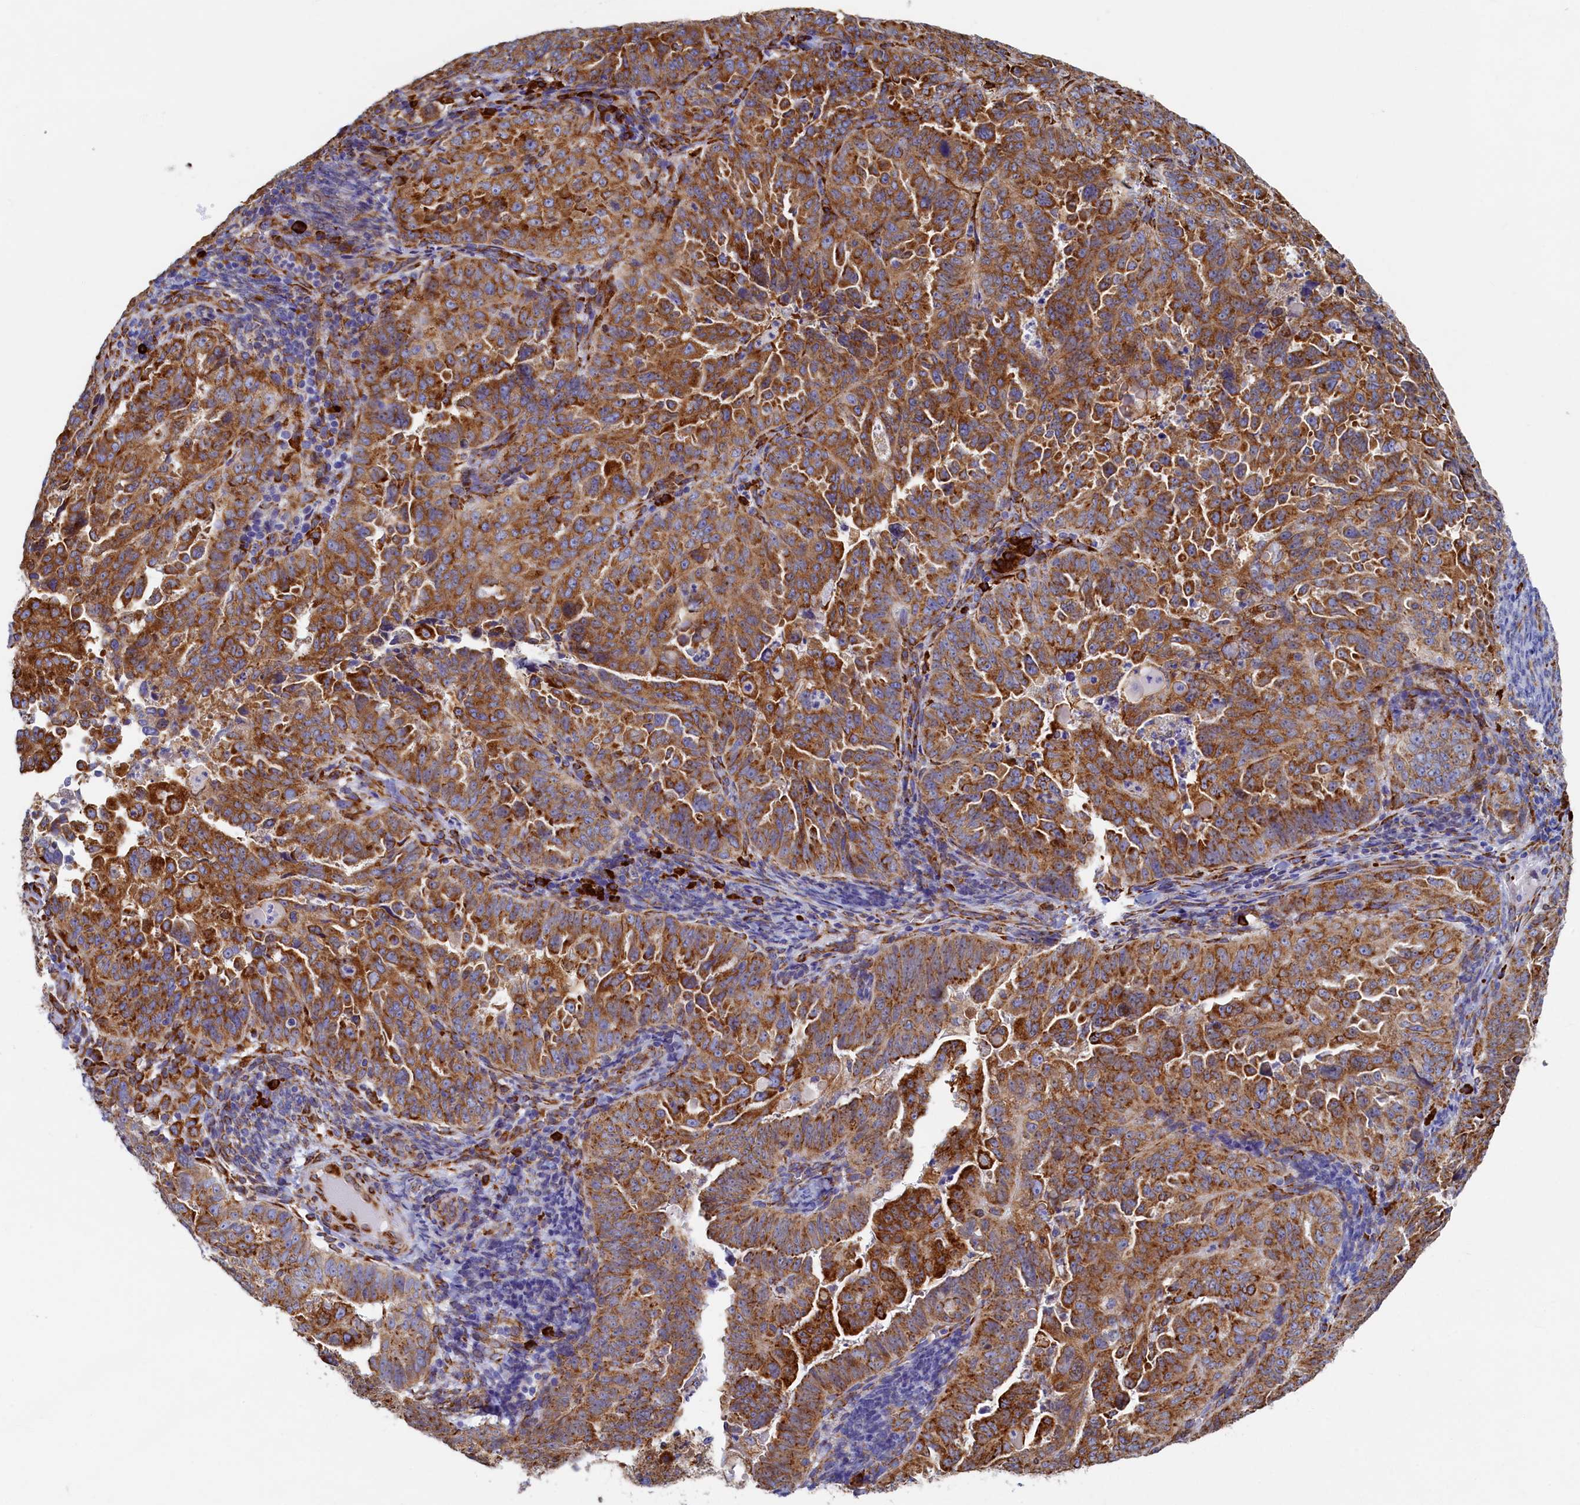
{"staining": {"intensity": "strong", "quantity": ">75%", "location": "cytoplasmic/membranous"}, "tissue": "endometrial cancer", "cell_type": "Tumor cells", "image_type": "cancer", "snomed": [{"axis": "morphology", "description": "Adenocarcinoma, NOS"}, {"axis": "topography", "description": "Endometrium"}], "caption": "A histopathology image of human endometrial cancer stained for a protein displays strong cytoplasmic/membranous brown staining in tumor cells.", "gene": "TMEM18", "patient": {"sex": "female", "age": 65}}